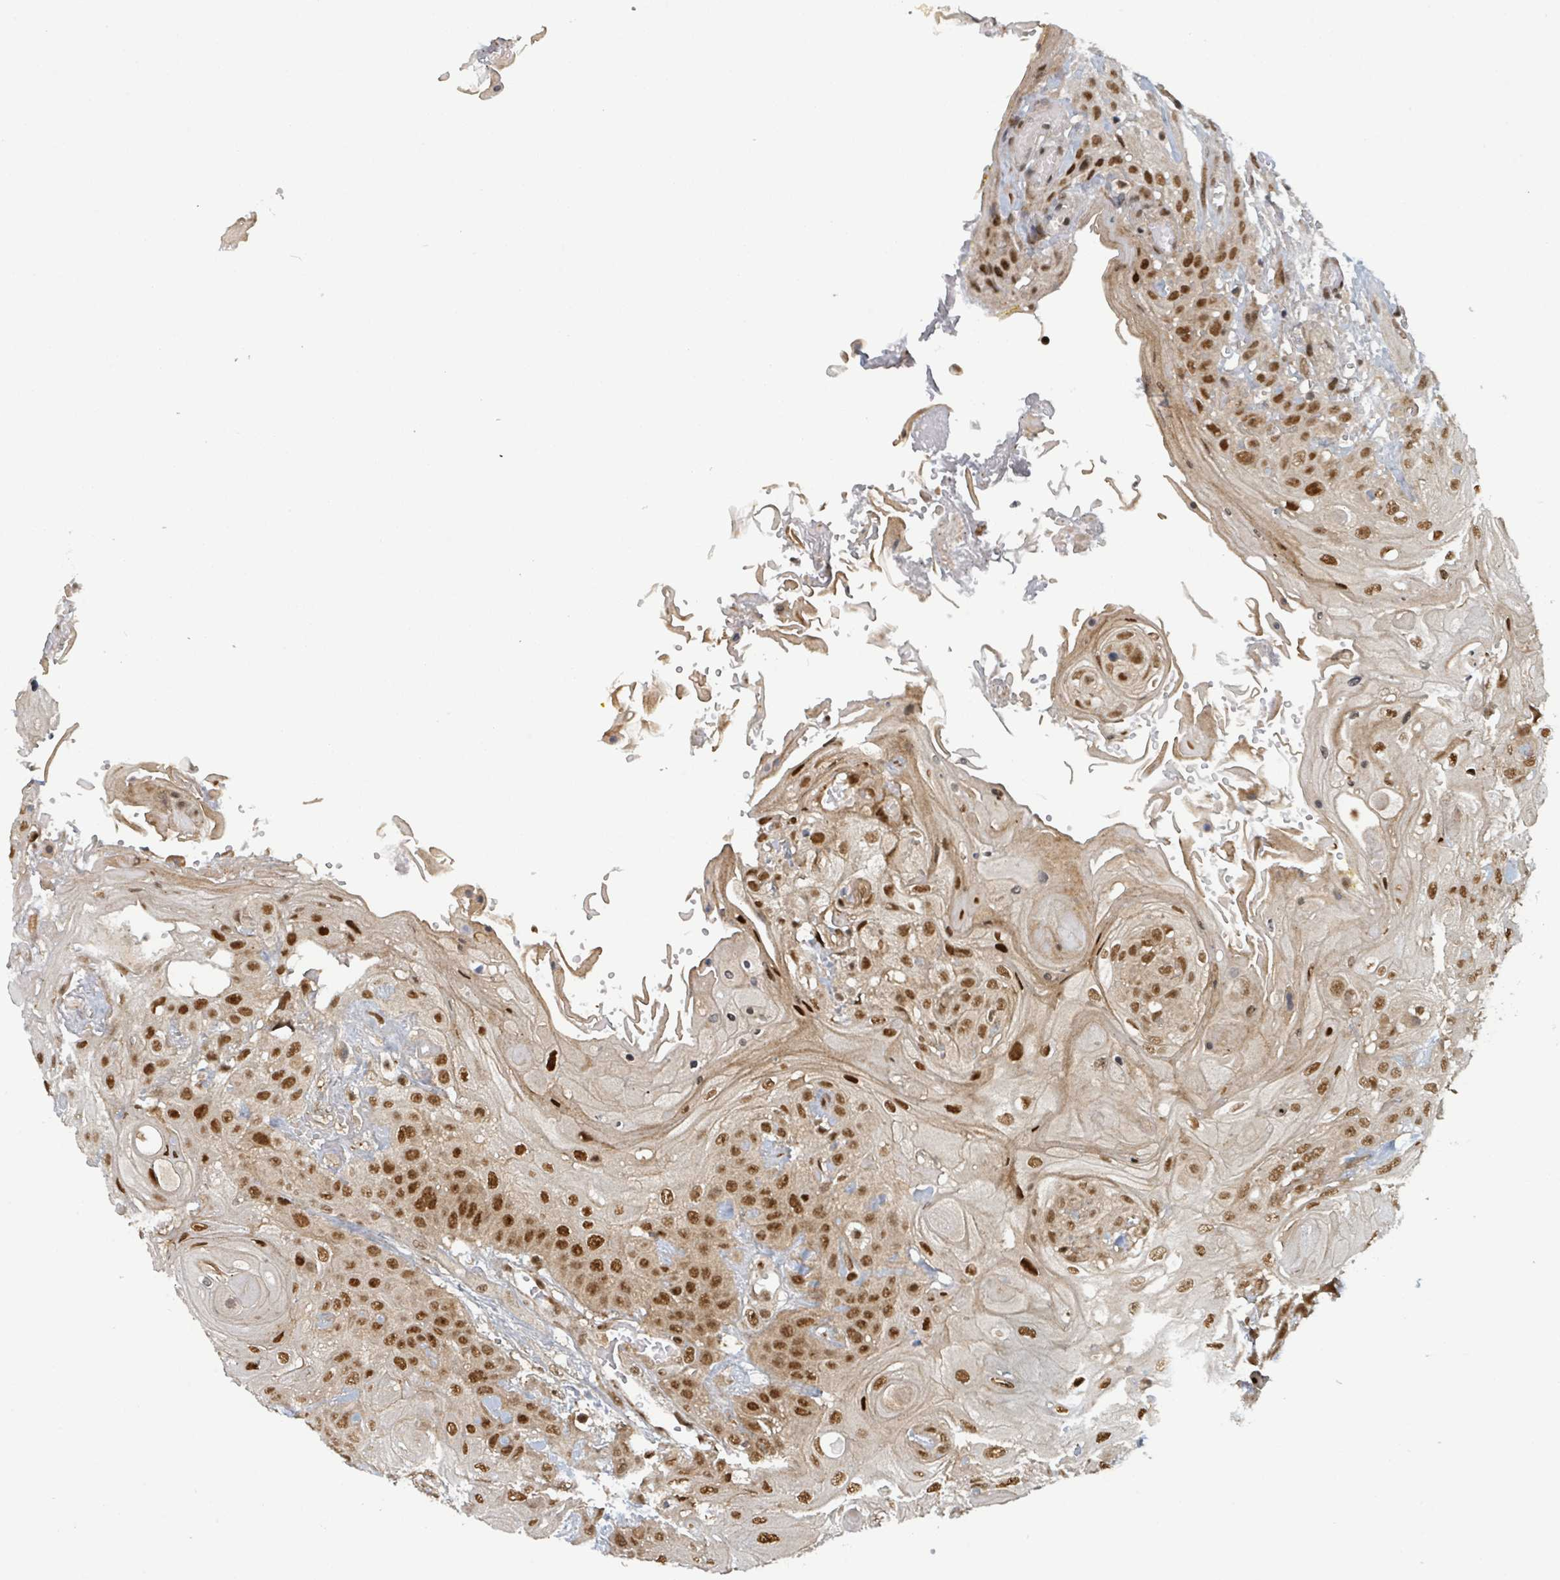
{"staining": {"intensity": "strong", "quantity": ">75%", "location": "nuclear"}, "tissue": "head and neck cancer", "cell_type": "Tumor cells", "image_type": "cancer", "snomed": [{"axis": "morphology", "description": "Squamous cell carcinoma, NOS"}, {"axis": "topography", "description": "Head-Neck"}], "caption": "The image displays immunohistochemical staining of squamous cell carcinoma (head and neck). There is strong nuclear staining is present in about >75% of tumor cells. (DAB IHC with brightfield microscopy, high magnification).", "gene": "GTF3C1", "patient": {"sex": "female", "age": 43}}